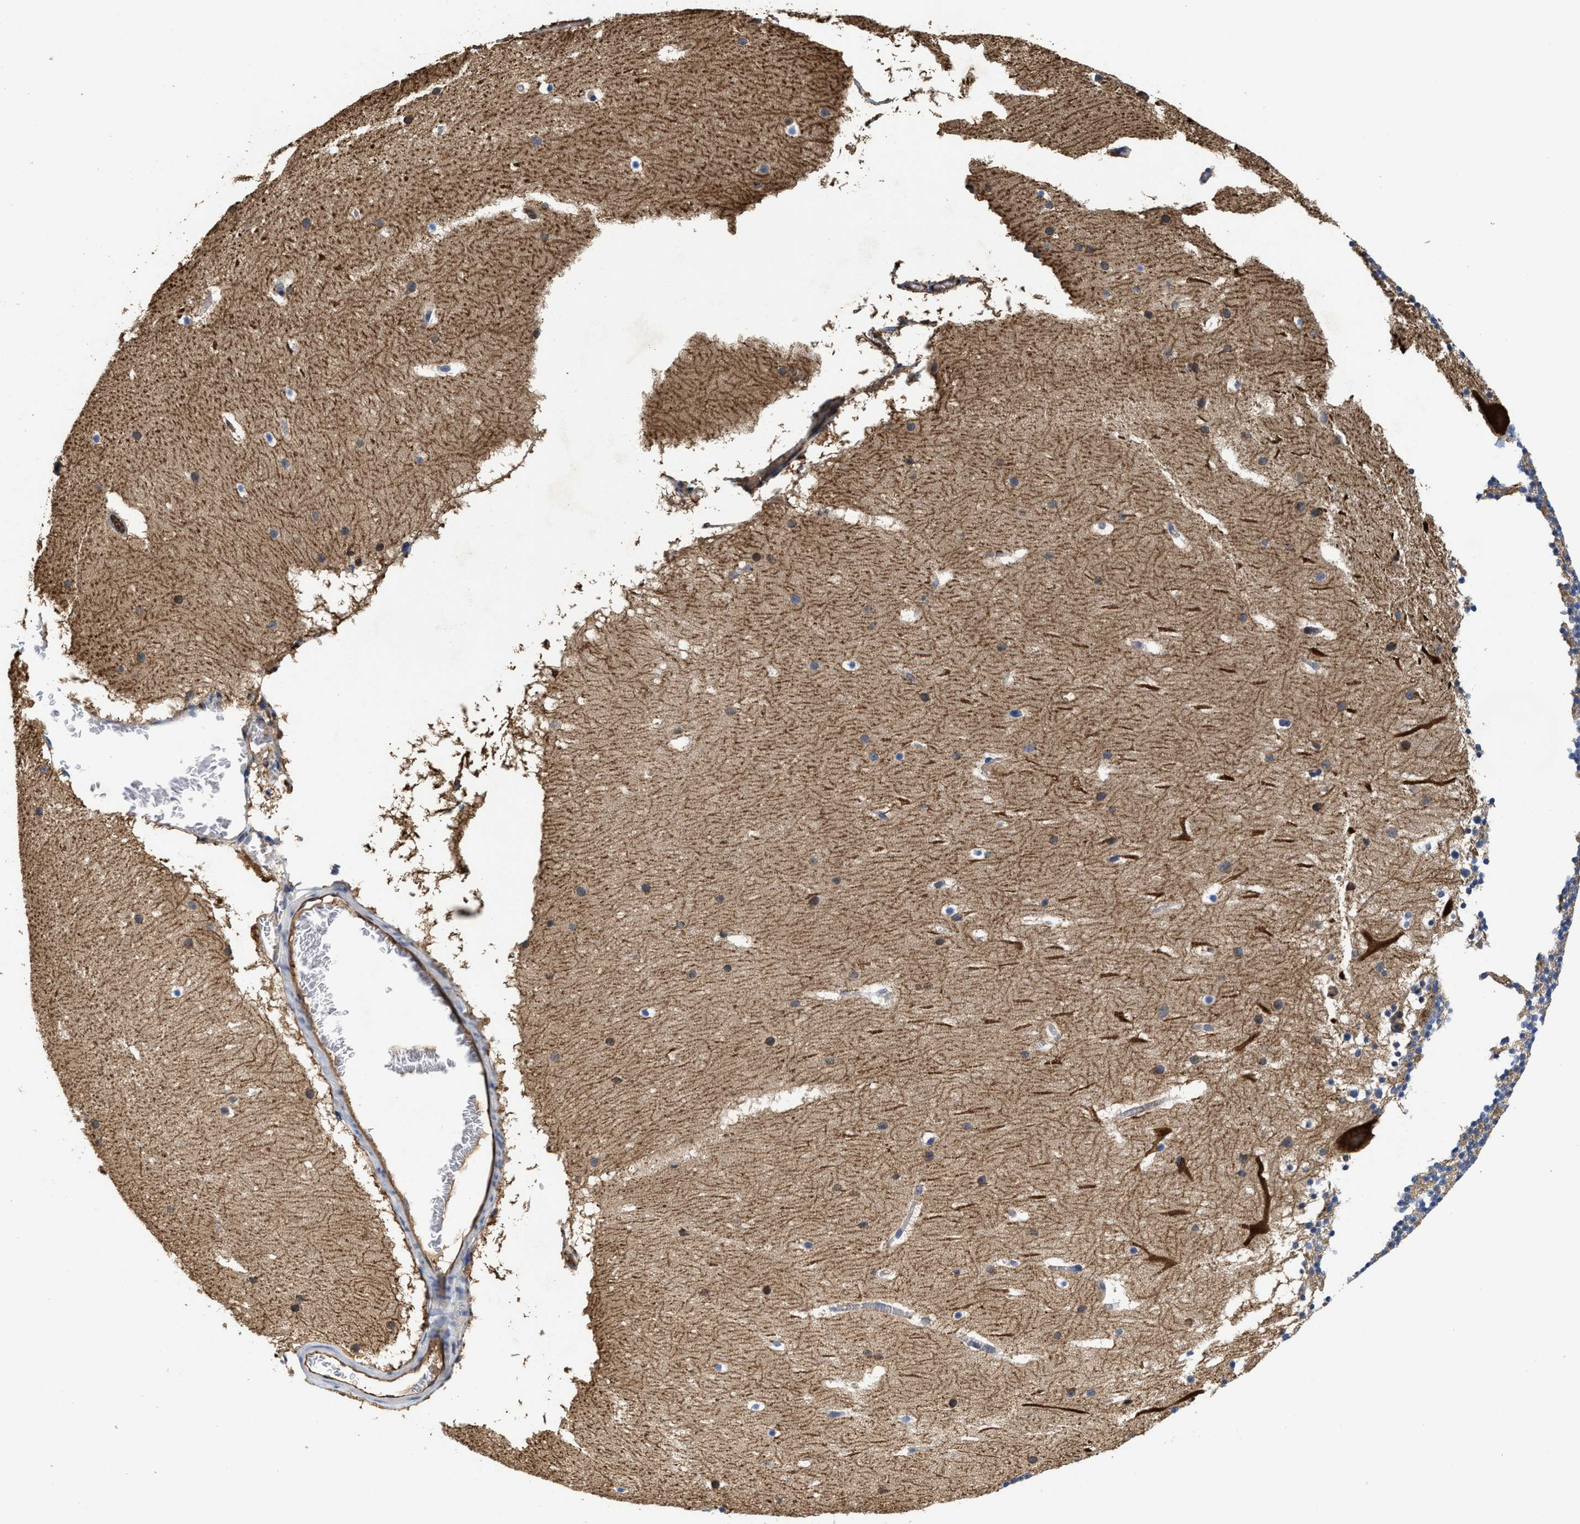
{"staining": {"intensity": "negative", "quantity": "none", "location": "none"}, "tissue": "cerebellum", "cell_type": "Cells in granular layer", "image_type": "normal", "snomed": [{"axis": "morphology", "description": "Normal tissue, NOS"}, {"axis": "topography", "description": "Cerebellum"}], "caption": "The micrograph demonstrates no staining of cells in granular layer in benign cerebellum. (DAB immunohistochemistry (IHC) visualized using brightfield microscopy, high magnification).", "gene": "PEG10", "patient": {"sex": "male", "age": 45}}